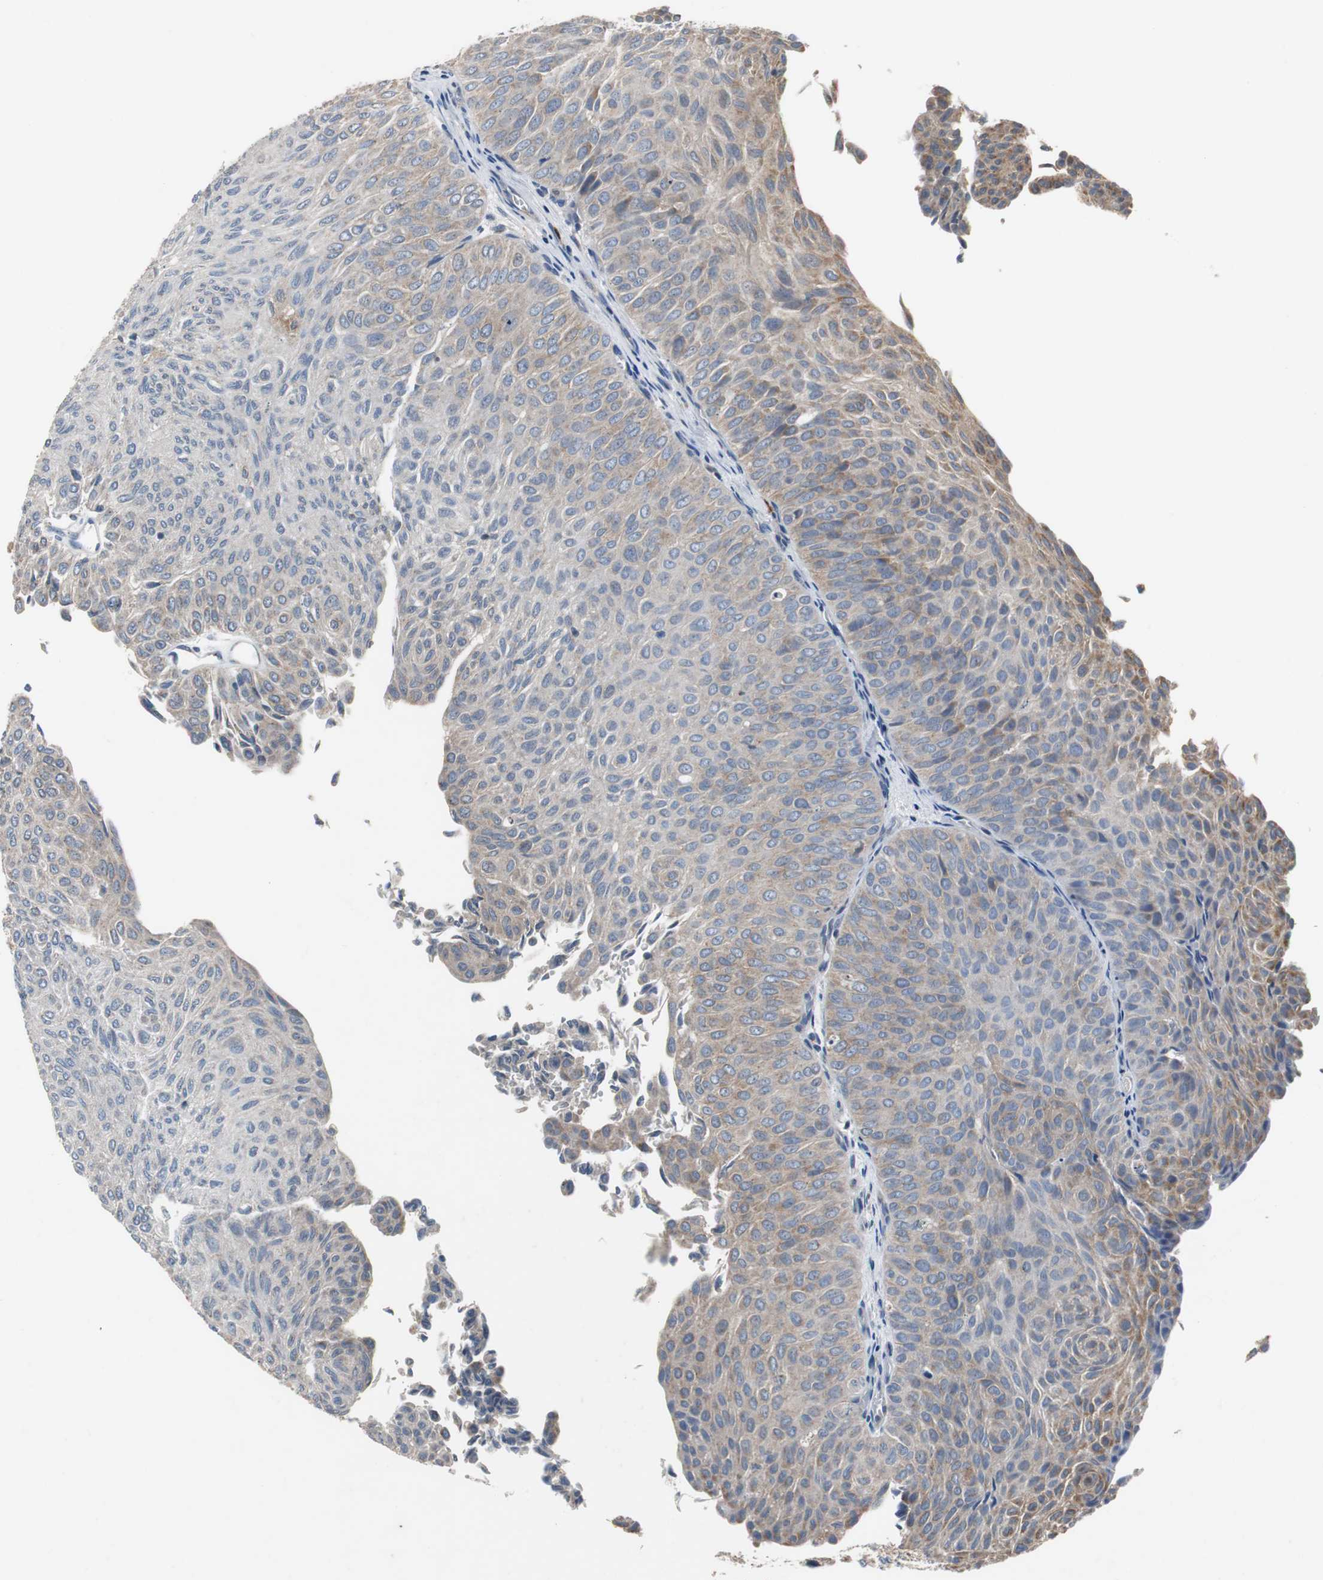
{"staining": {"intensity": "weak", "quantity": "25%-75%", "location": "cytoplasmic/membranous"}, "tissue": "urothelial cancer", "cell_type": "Tumor cells", "image_type": "cancer", "snomed": [{"axis": "morphology", "description": "Urothelial carcinoma, Low grade"}, {"axis": "topography", "description": "Urinary bladder"}], "caption": "Protein expression analysis of low-grade urothelial carcinoma reveals weak cytoplasmic/membranous staining in about 25%-75% of tumor cells.", "gene": "CALB2", "patient": {"sex": "male", "age": 78}}